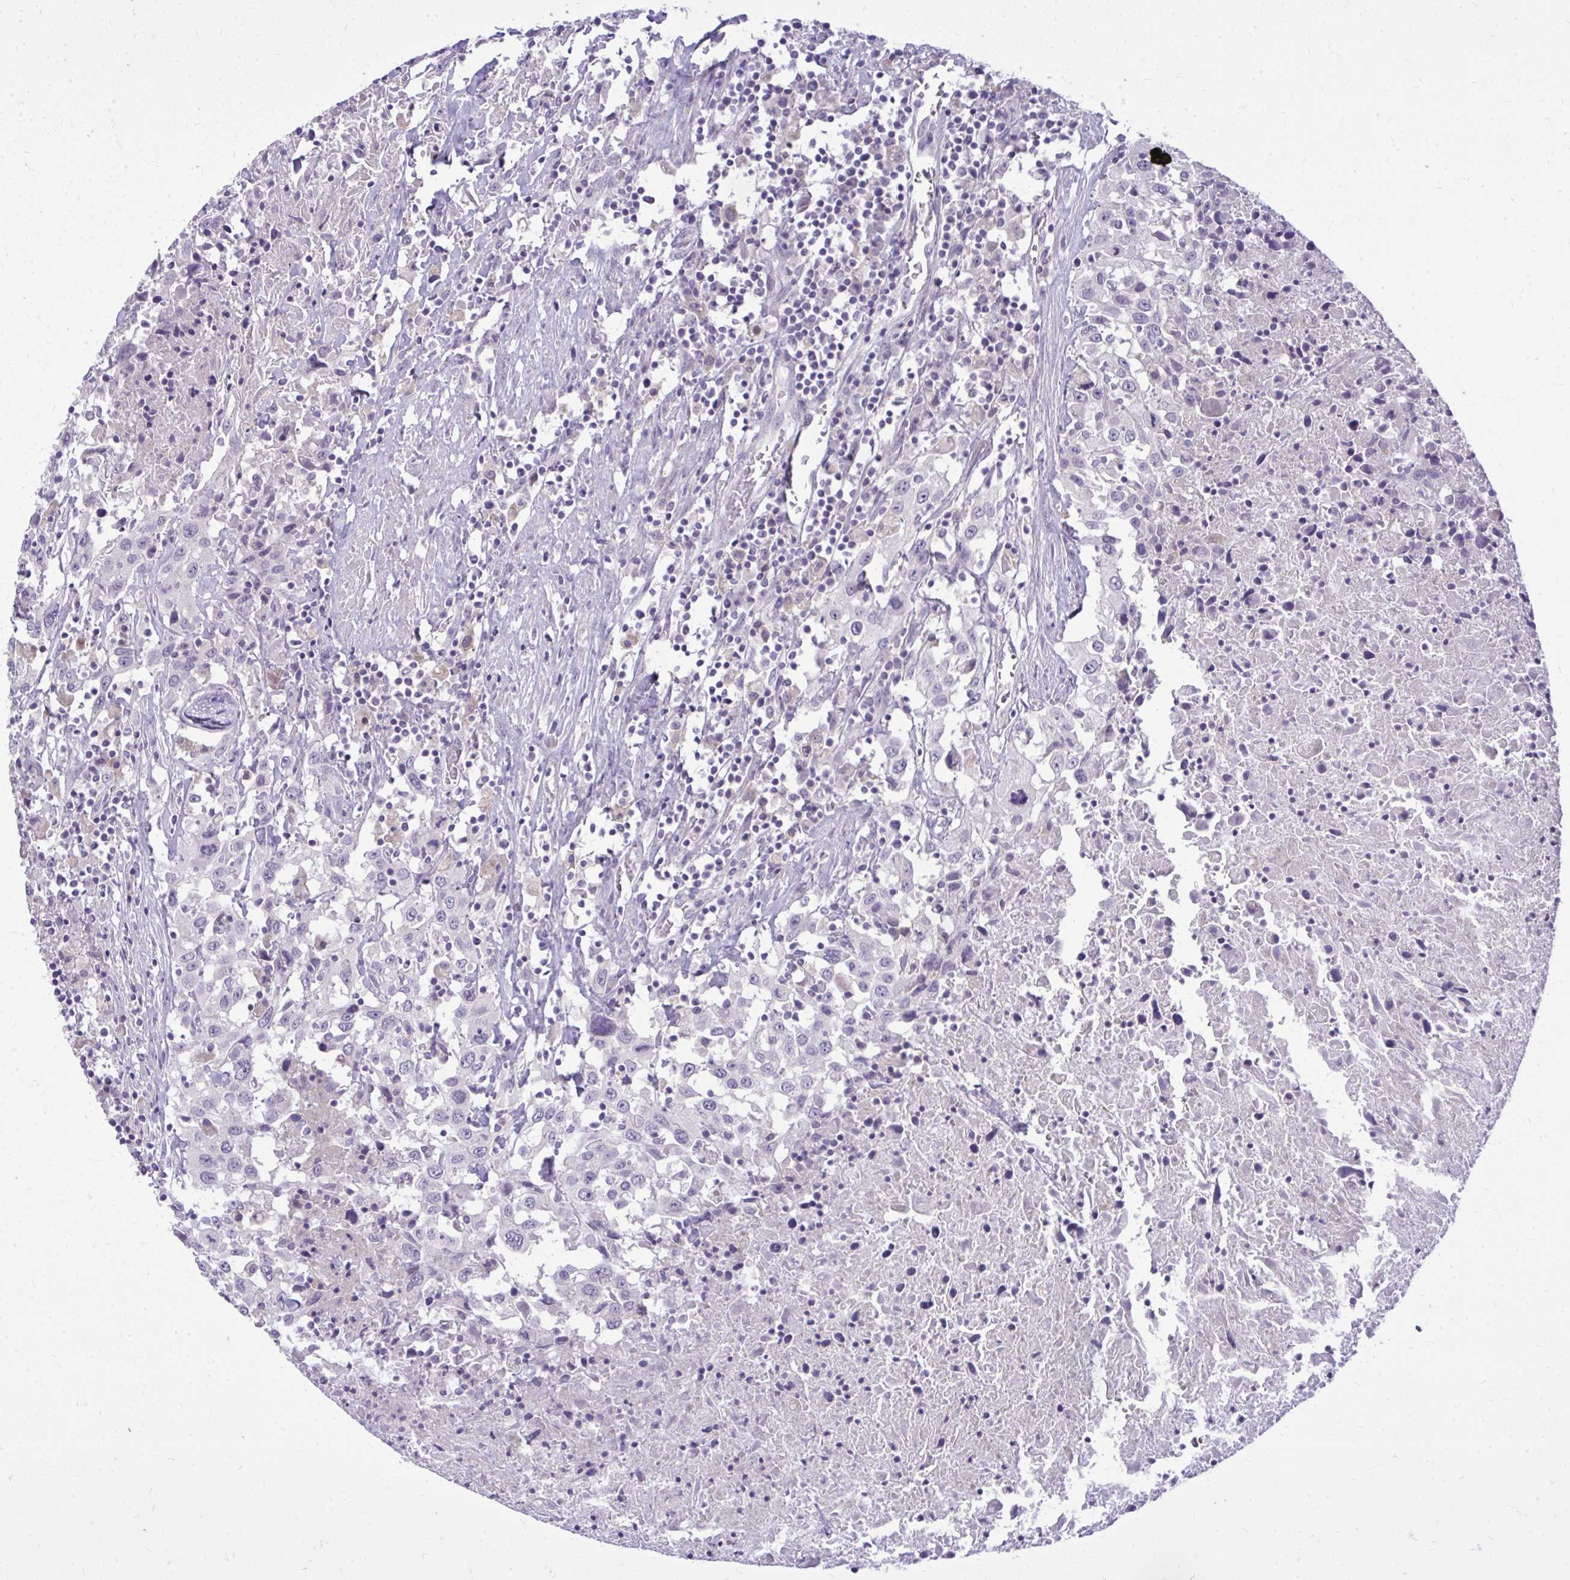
{"staining": {"intensity": "negative", "quantity": "none", "location": "none"}, "tissue": "urothelial cancer", "cell_type": "Tumor cells", "image_type": "cancer", "snomed": [{"axis": "morphology", "description": "Urothelial carcinoma, High grade"}, {"axis": "topography", "description": "Urinary bladder"}], "caption": "Protein analysis of high-grade urothelial carcinoma exhibits no significant staining in tumor cells.", "gene": "DPY19L1", "patient": {"sex": "male", "age": 61}}